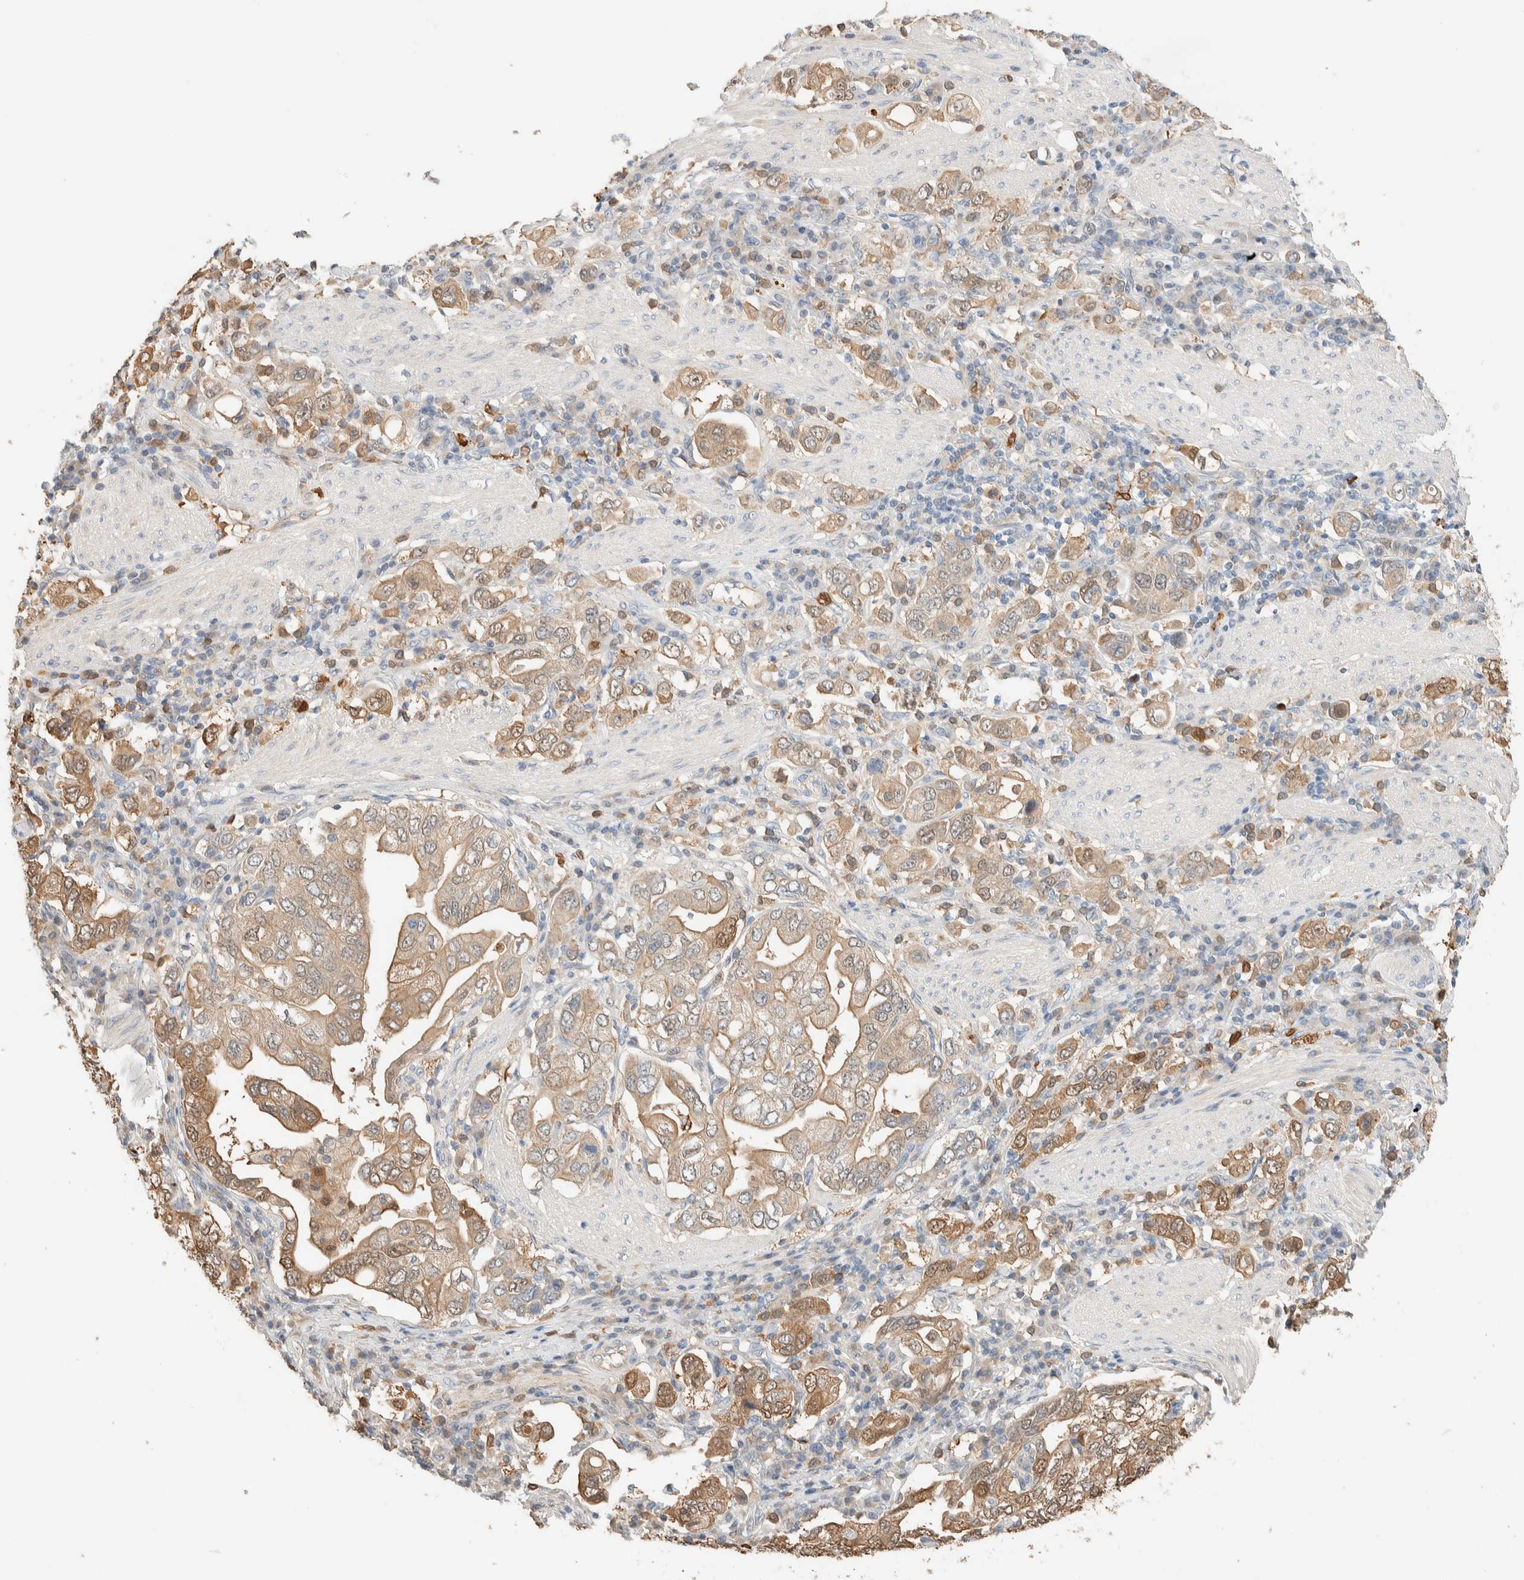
{"staining": {"intensity": "weak", "quantity": ">75%", "location": "cytoplasmic/membranous"}, "tissue": "stomach cancer", "cell_type": "Tumor cells", "image_type": "cancer", "snomed": [{"axis": "morphology", "description": "Adenocarcinoma, NOS"}, {"axis": "topography", "description": "Stomach, upper"}], "caption": "Adenocarcinoma (stomach) tissue exhibits weak cytoplasmic/membranous expression in about >75% of tumor cells", "gene": "SETD4", "patient": {"sex": "male", "age": 62}}